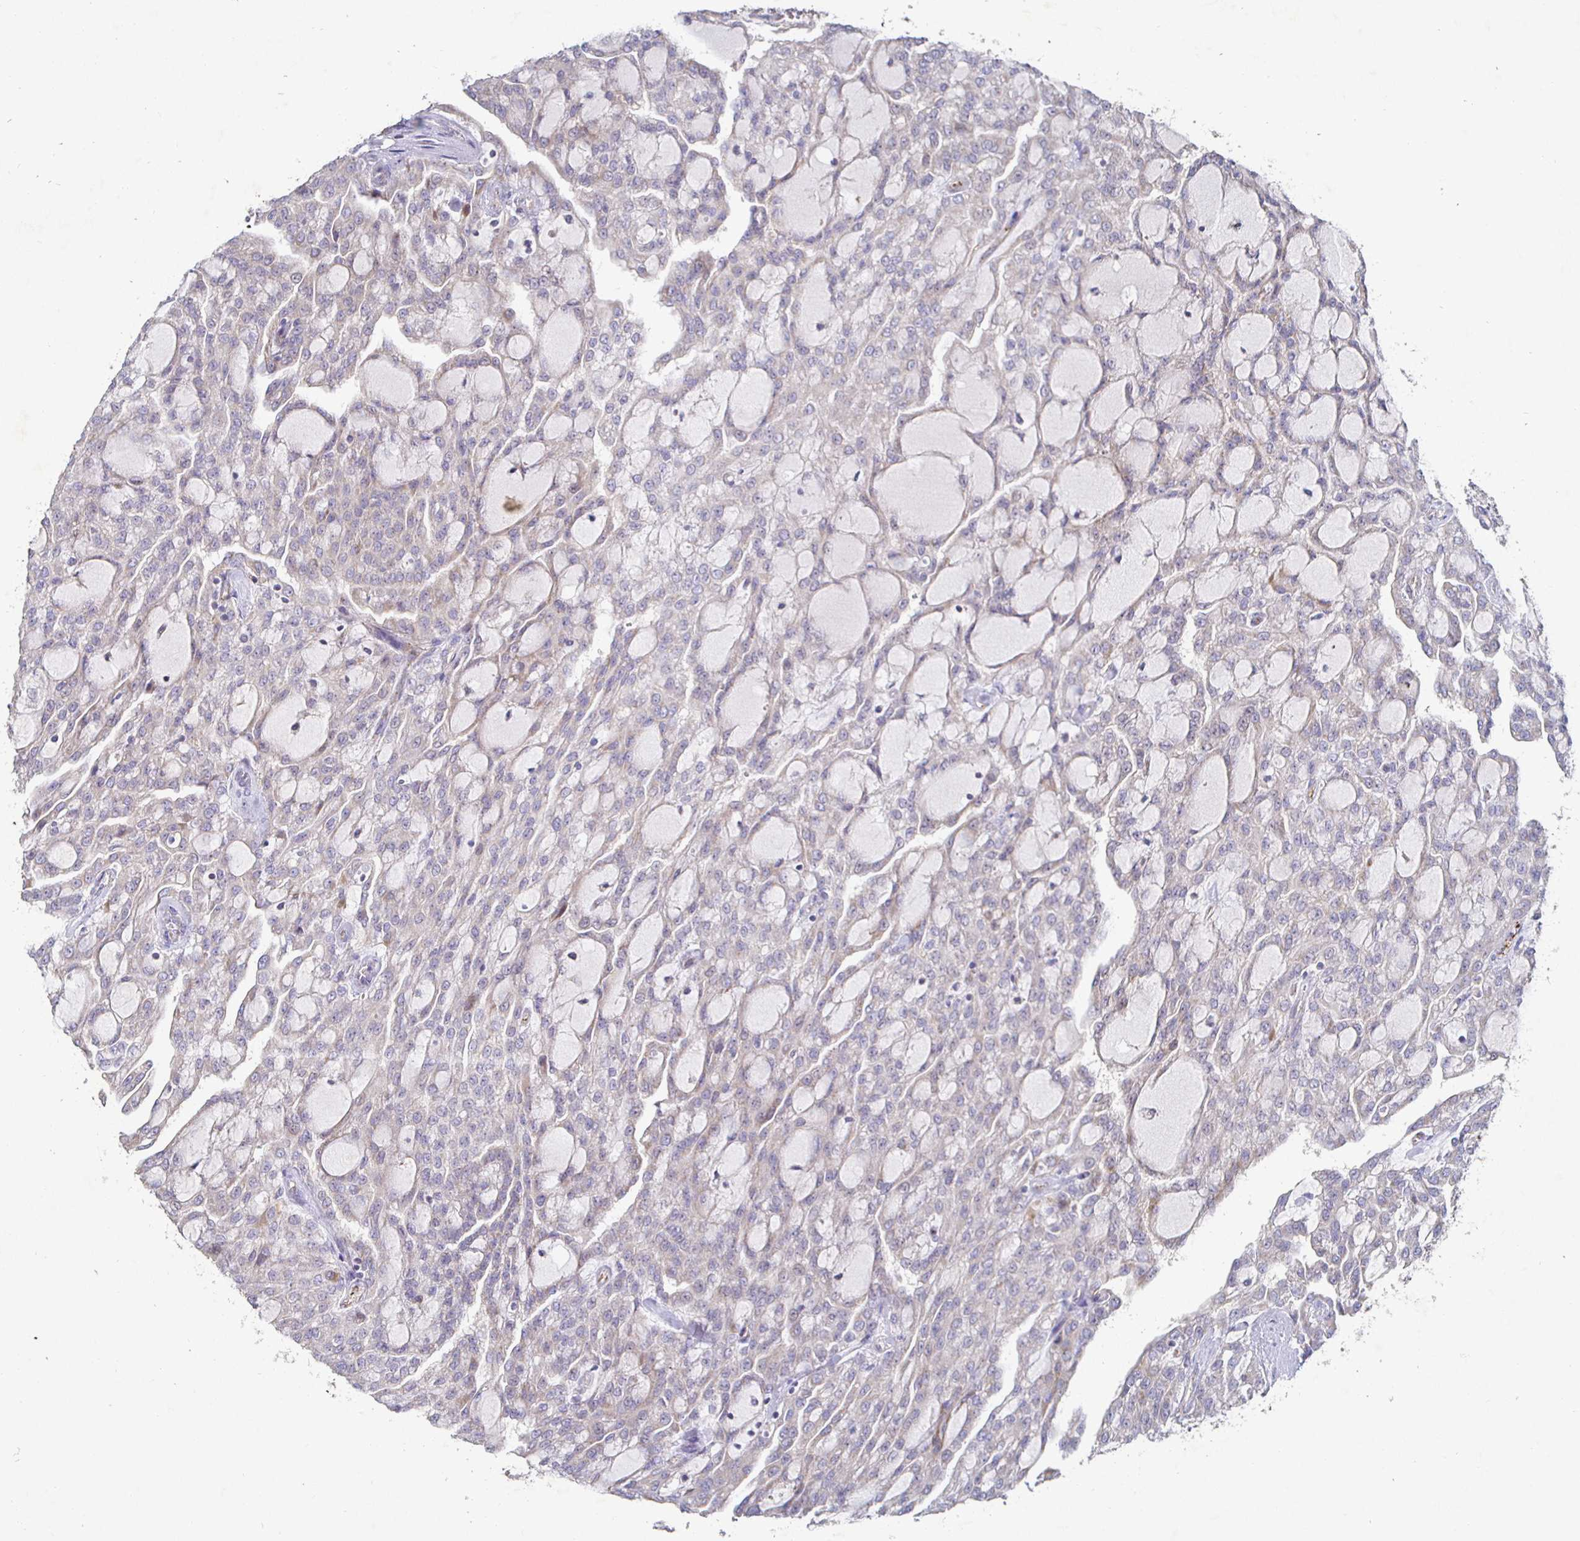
{"staining": {"intensity": "negative", "quantity": "none", "location": "none"}, "tissue": "renal cancer", "cell_type": "Tumor cells", "image_type": "cancer", "snomed": [{"axis": "morphology", "description": "Adenocarcinoma, NOS"}, {"axis": "topography", "description": "Kidney"}], "caption": "This is an immunohistochemistry image of adenocarcinoma (renal). There is no staining in tumor cells.", "gene": "NRSN1", "patient": {"sex": "male", "age": 63}}